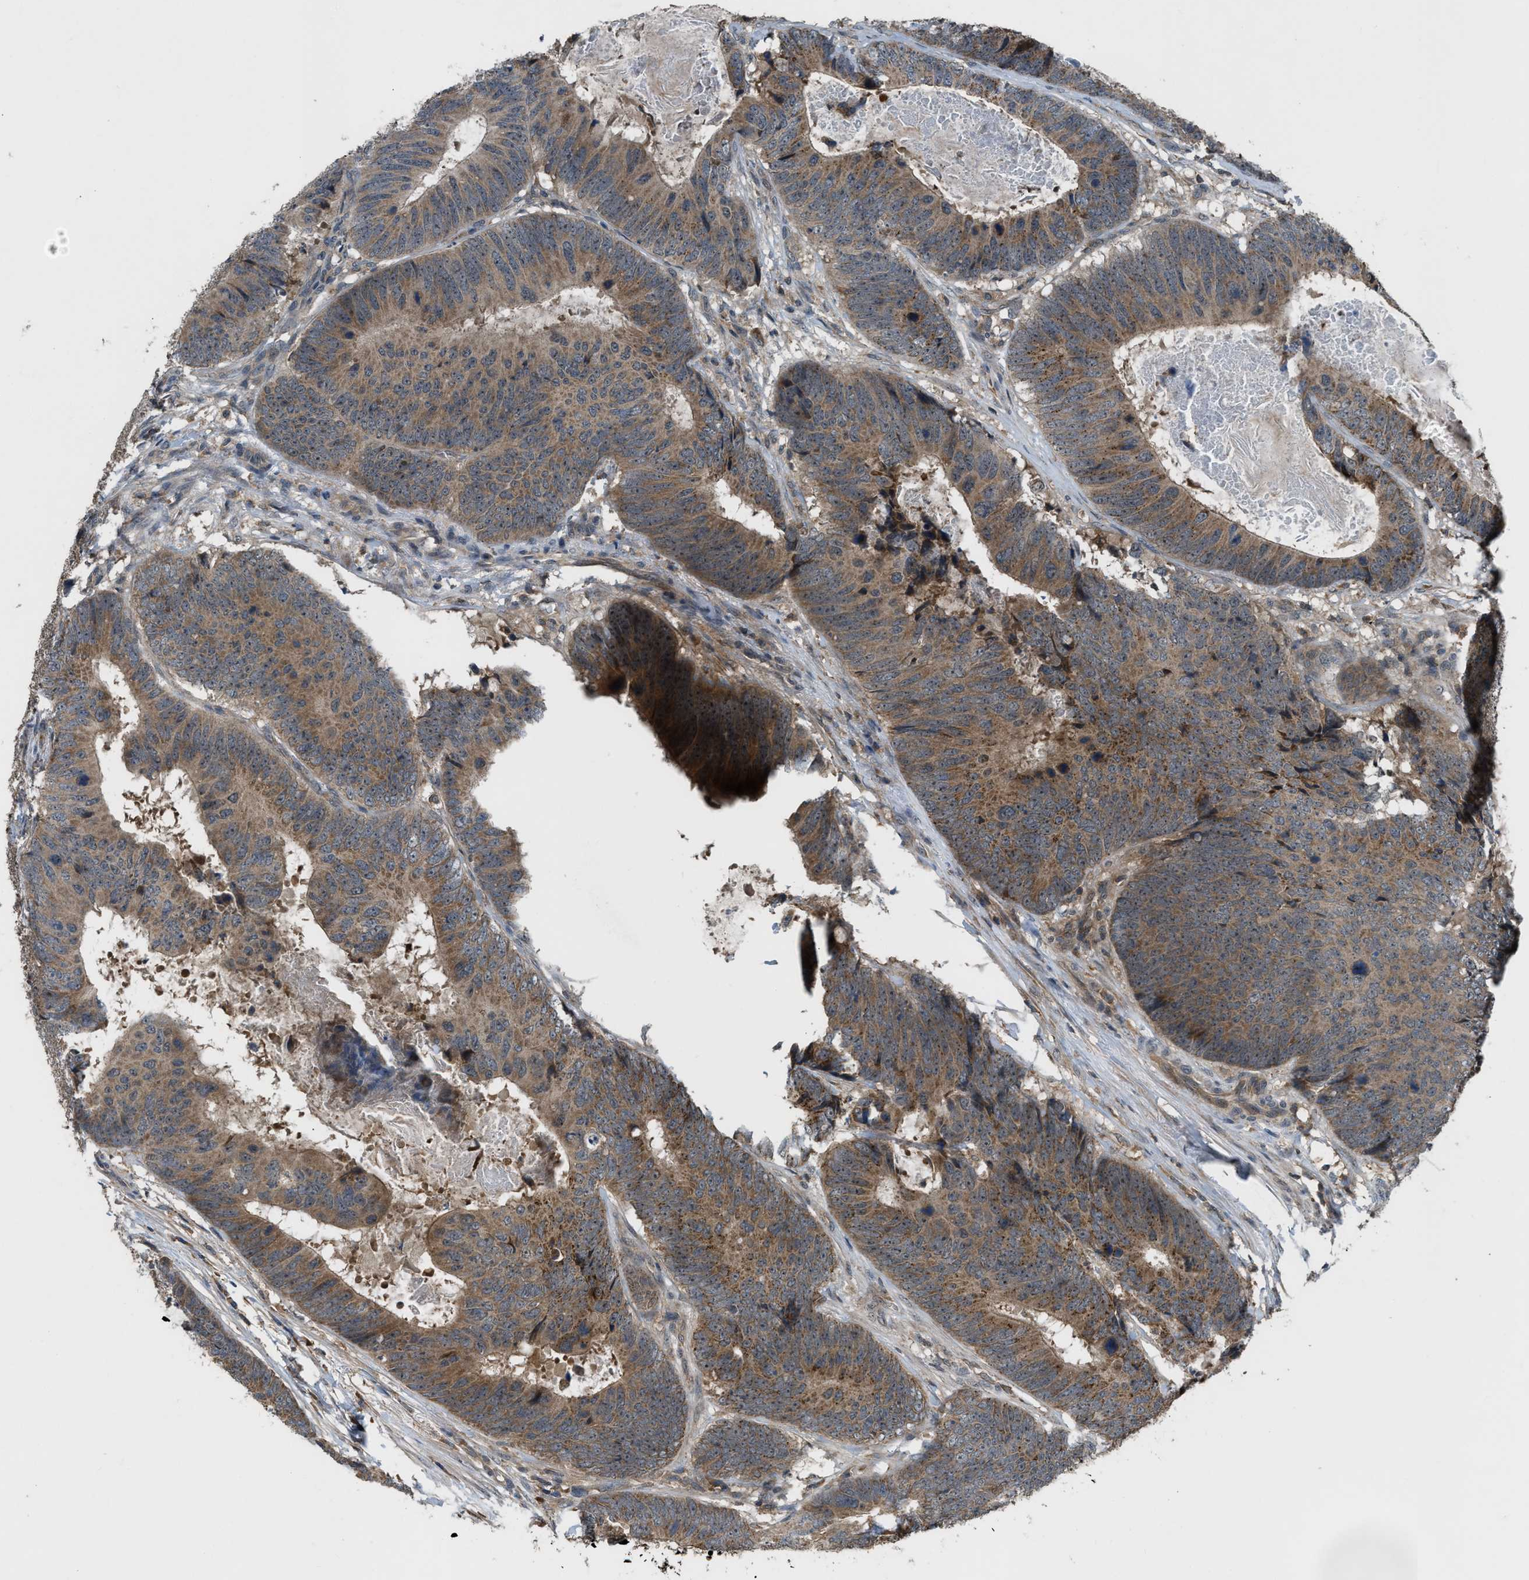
{"staining": {"intensity": "moderate", "quantity": ">75%", "location": "cytoplasmic/membranous"}, "tissue": "colorectal cancer", "cell_type": "Tumor cells", "image_type": "cancer", "snomed": [{"axis": "morphology", "description": "Adenocarcinoma, NOS"}, {"axis": "topography", "description": "Colon"}], "caption": "Colorectal cancer (adenocarcinoma) tissue exhibits moderate cytoplasmic/membranous positivity in about >75% of tumor cells, visualized by immunohistochemistry. Ihc stains the protein in brown and the nuclei are stained blue.", "gene": "ZNF71", "patient": {"sex": "male", "age": 56}}